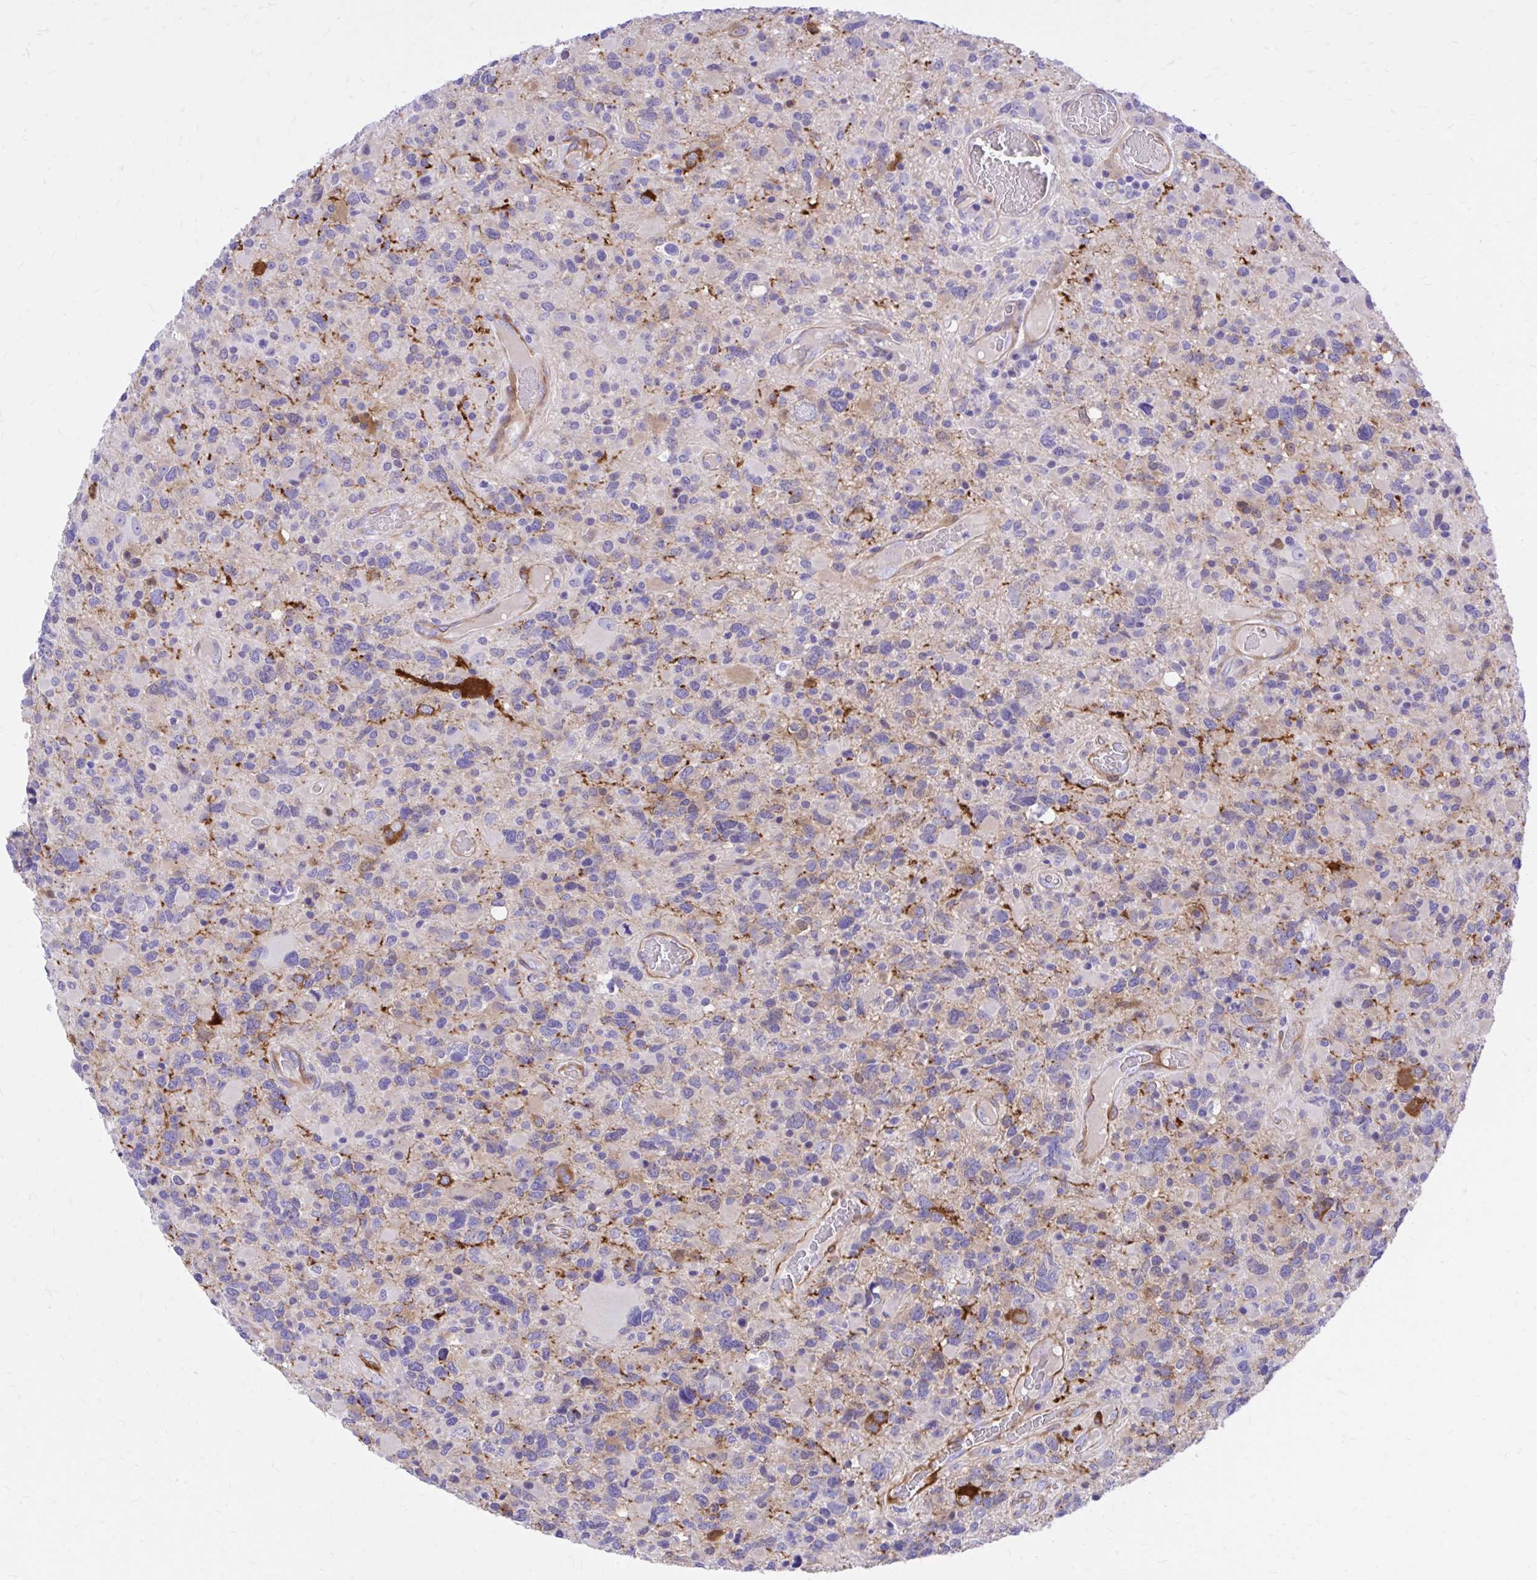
{"staining": {"intensity": "moderate", "quantity": "<25%", "location": "cytoplasmic/membranous"}, "tissue": "glioma", "cell_type": "Tumor cells", "image_type": "cancer", "snomed": [{"axis": "morphology", "description": "Glioma, malignant, High grade"}, {"axis": "topography", "description": "Brain"}], "caption": "Malignant glioma (high-grade) stained with a brown dye demonstrates moderate cytoplasmic/membranous positive expression in about <25% of tumor cells.", "gene": "EPB41L1", "patient": {"sex": "female", "age": 40}}